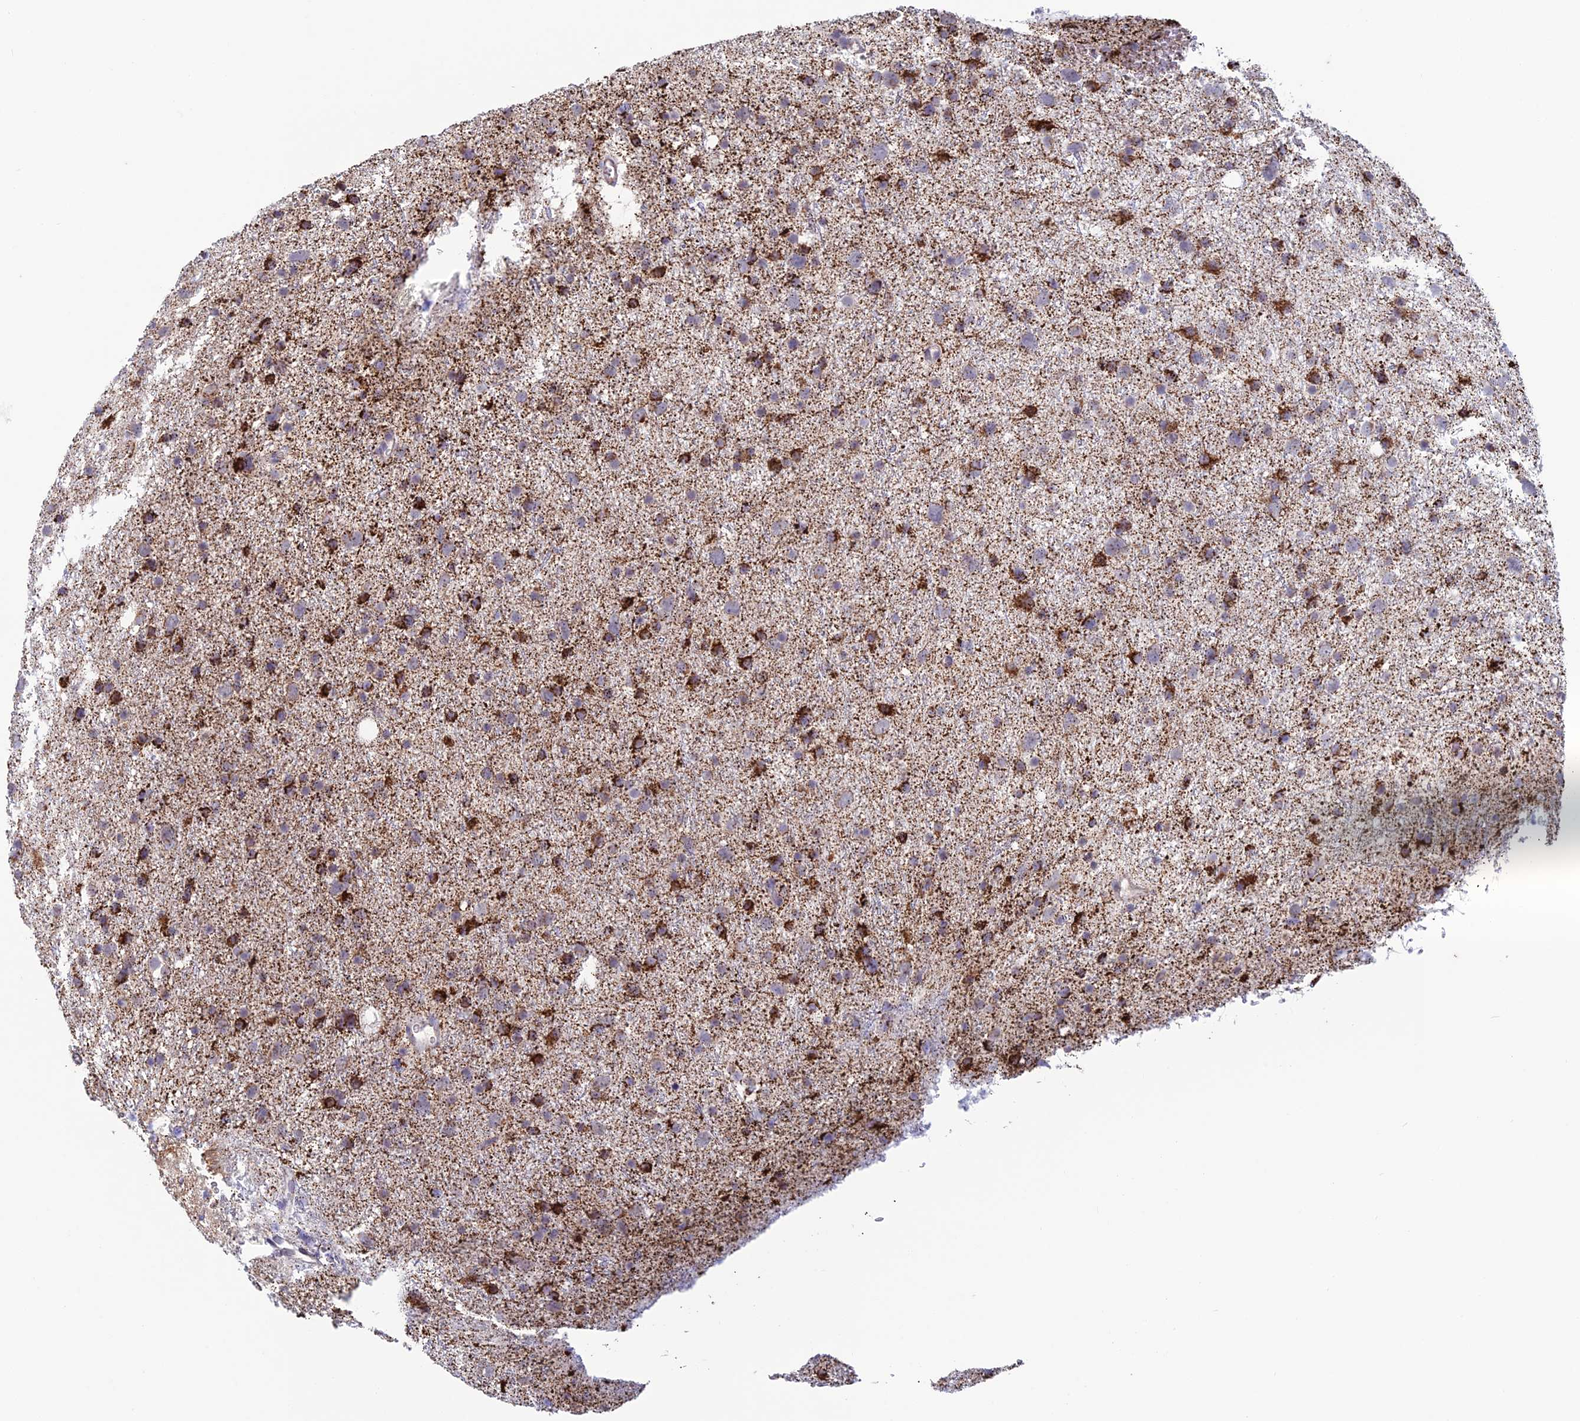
{"staining": {"intensity": "strong", "quantity": ">75%", "location": "cytoplasmic/membranous"}, "tissue": "glioma", "cell_type": "Tumor cells", "image_type": "cancer", "snomed": [{"axis": "morphology", "description": "Glioma, malignant, Low grade"}, {"axis": "topography", "description": "Cerebral cortex"}], "caption": "Protein analysis of low-grade glioma (malignant) tissue reveals strong cytoplasmic/membranous staining in about >75% of tumor cells.", "gene": "ZNG1B", "patient": {"sex": "female", "age": 39}}